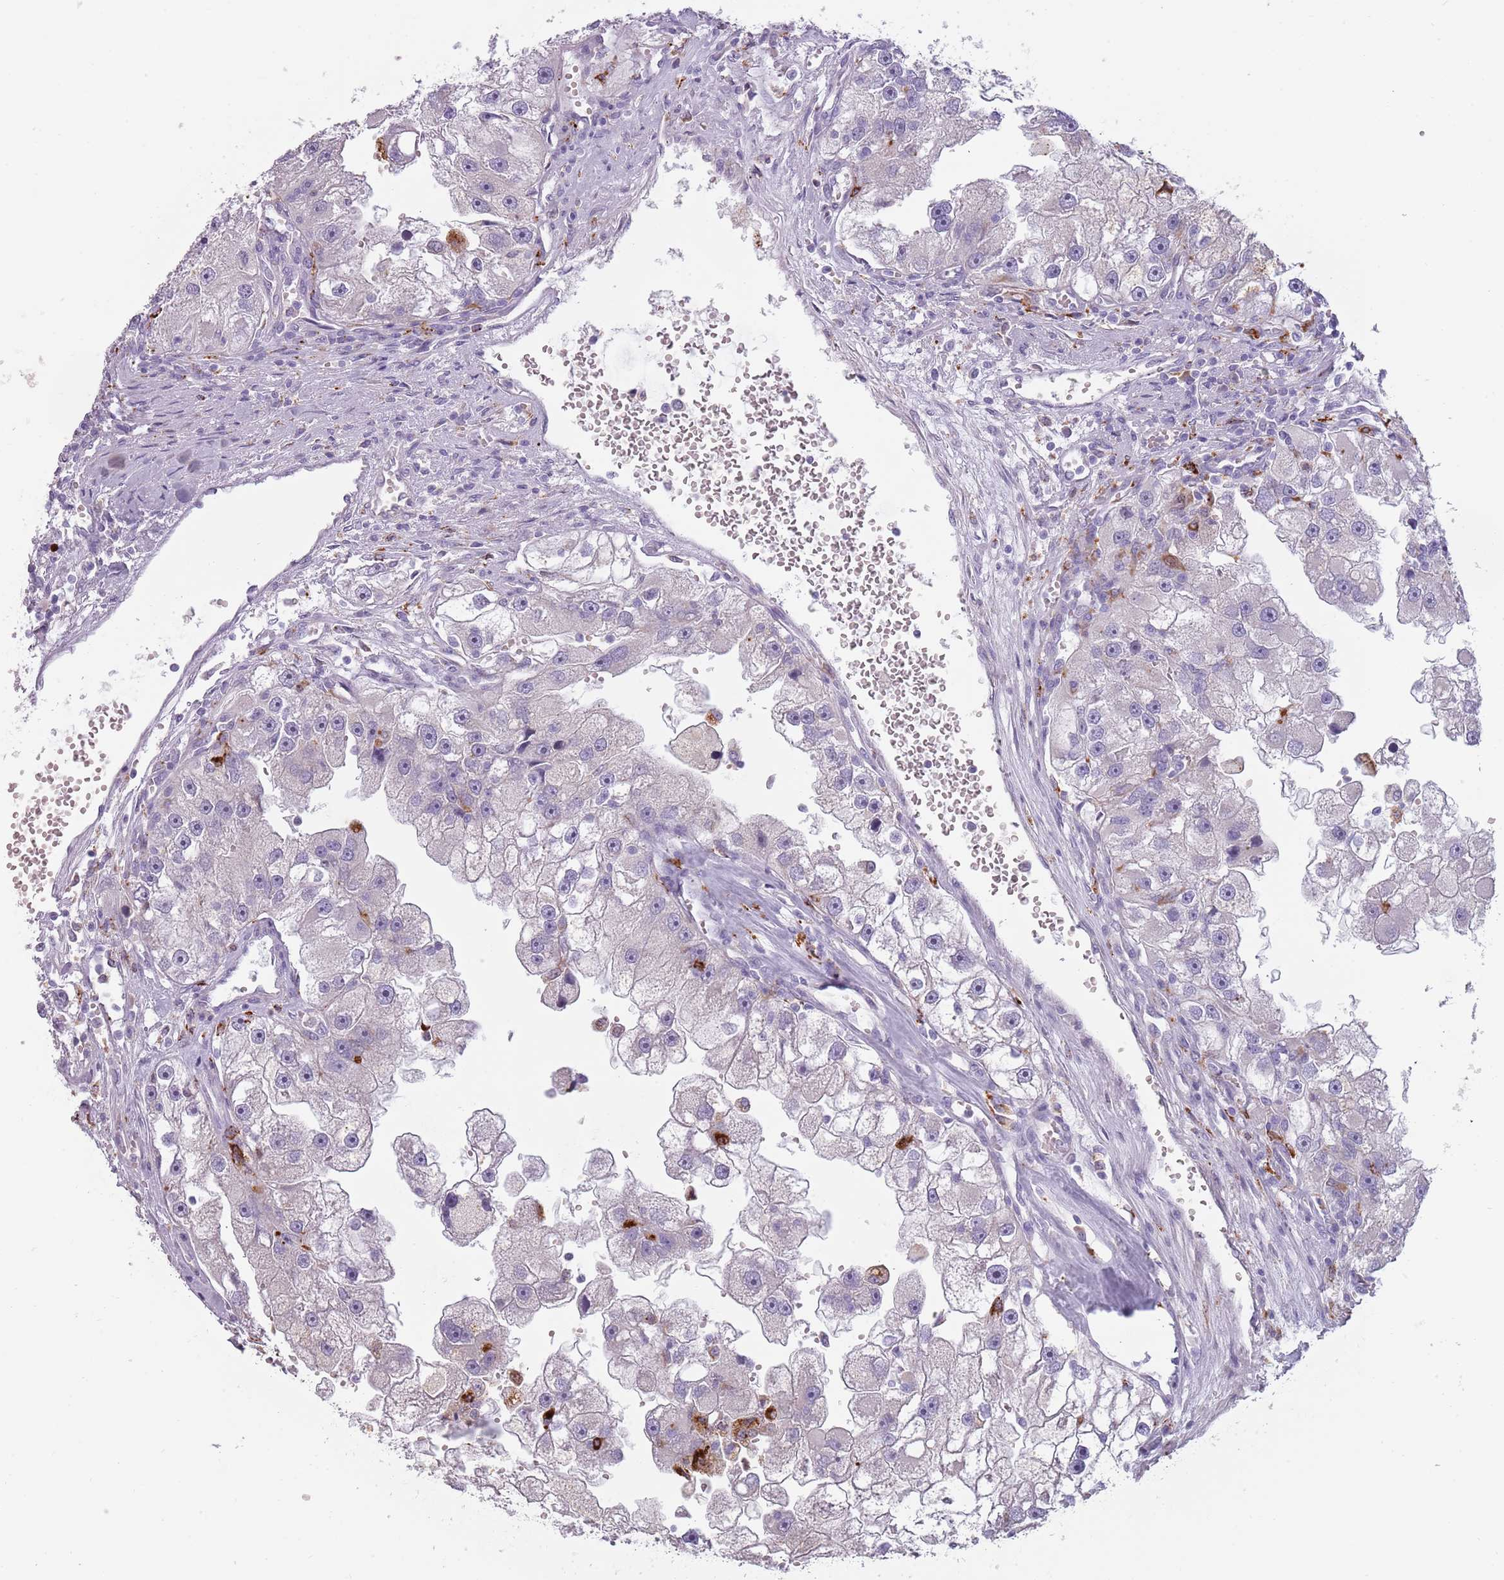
{"staining": {"intensity": "negative", "quantity": "none", "location": "none"}, "tissue": "renal cancer", "cell_type": "Tumor cells", "image_type": "cancer", "snomed": [{"axis": "morphology", "description": "Adenocarcinoma, NOS"}, {"axis": "topography", "description": "Kidney"}], "caption": "Immunohistochemistry of human adenocarcinoma (renal) exhibits no staining in tumor cells.", "gene": "NWD2", "patient": {"sex": "male", "age": 63}}